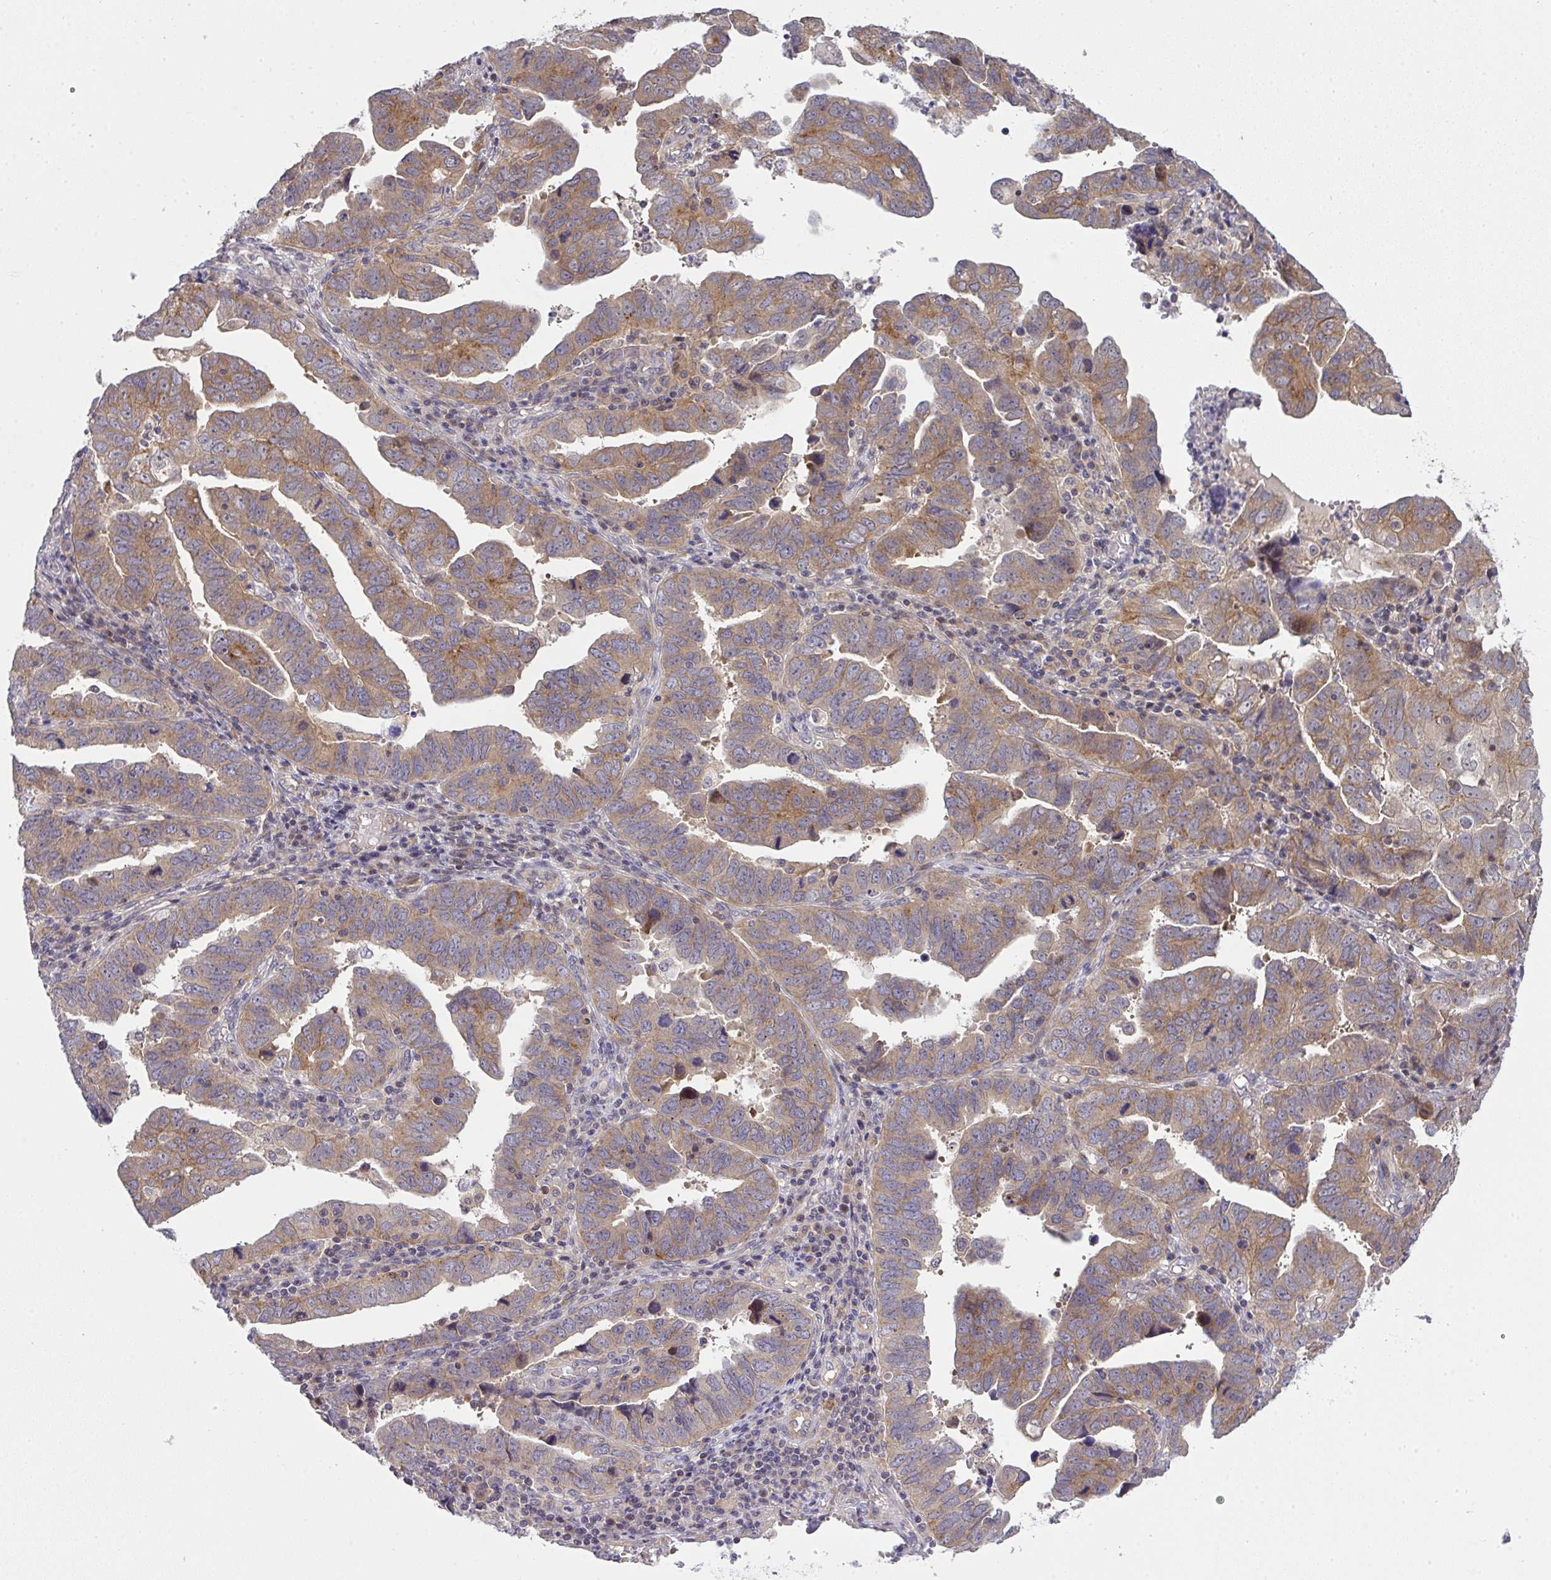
{"staining": {"intensity": "weak", "quantity": "25%-75%", "location": "cytoplasmic/membranous"}, "tissue": "endometrial cancer", "cell_type": "Tumor cells", "image_type": "cancer", "snomed": [{"axis": "morphology", "description": "Adenocarcinoma, NOS"}, {"axis": "topography", "description": "Uterus"}], "caption": "Protein expression analysis of human endometrial cancer reveals weak cytoplasmic/membranous staining in about 25%-75% of tumor cells.", "gene": "SLC9A6", "patient": {"sex": "female", "age": 62}}